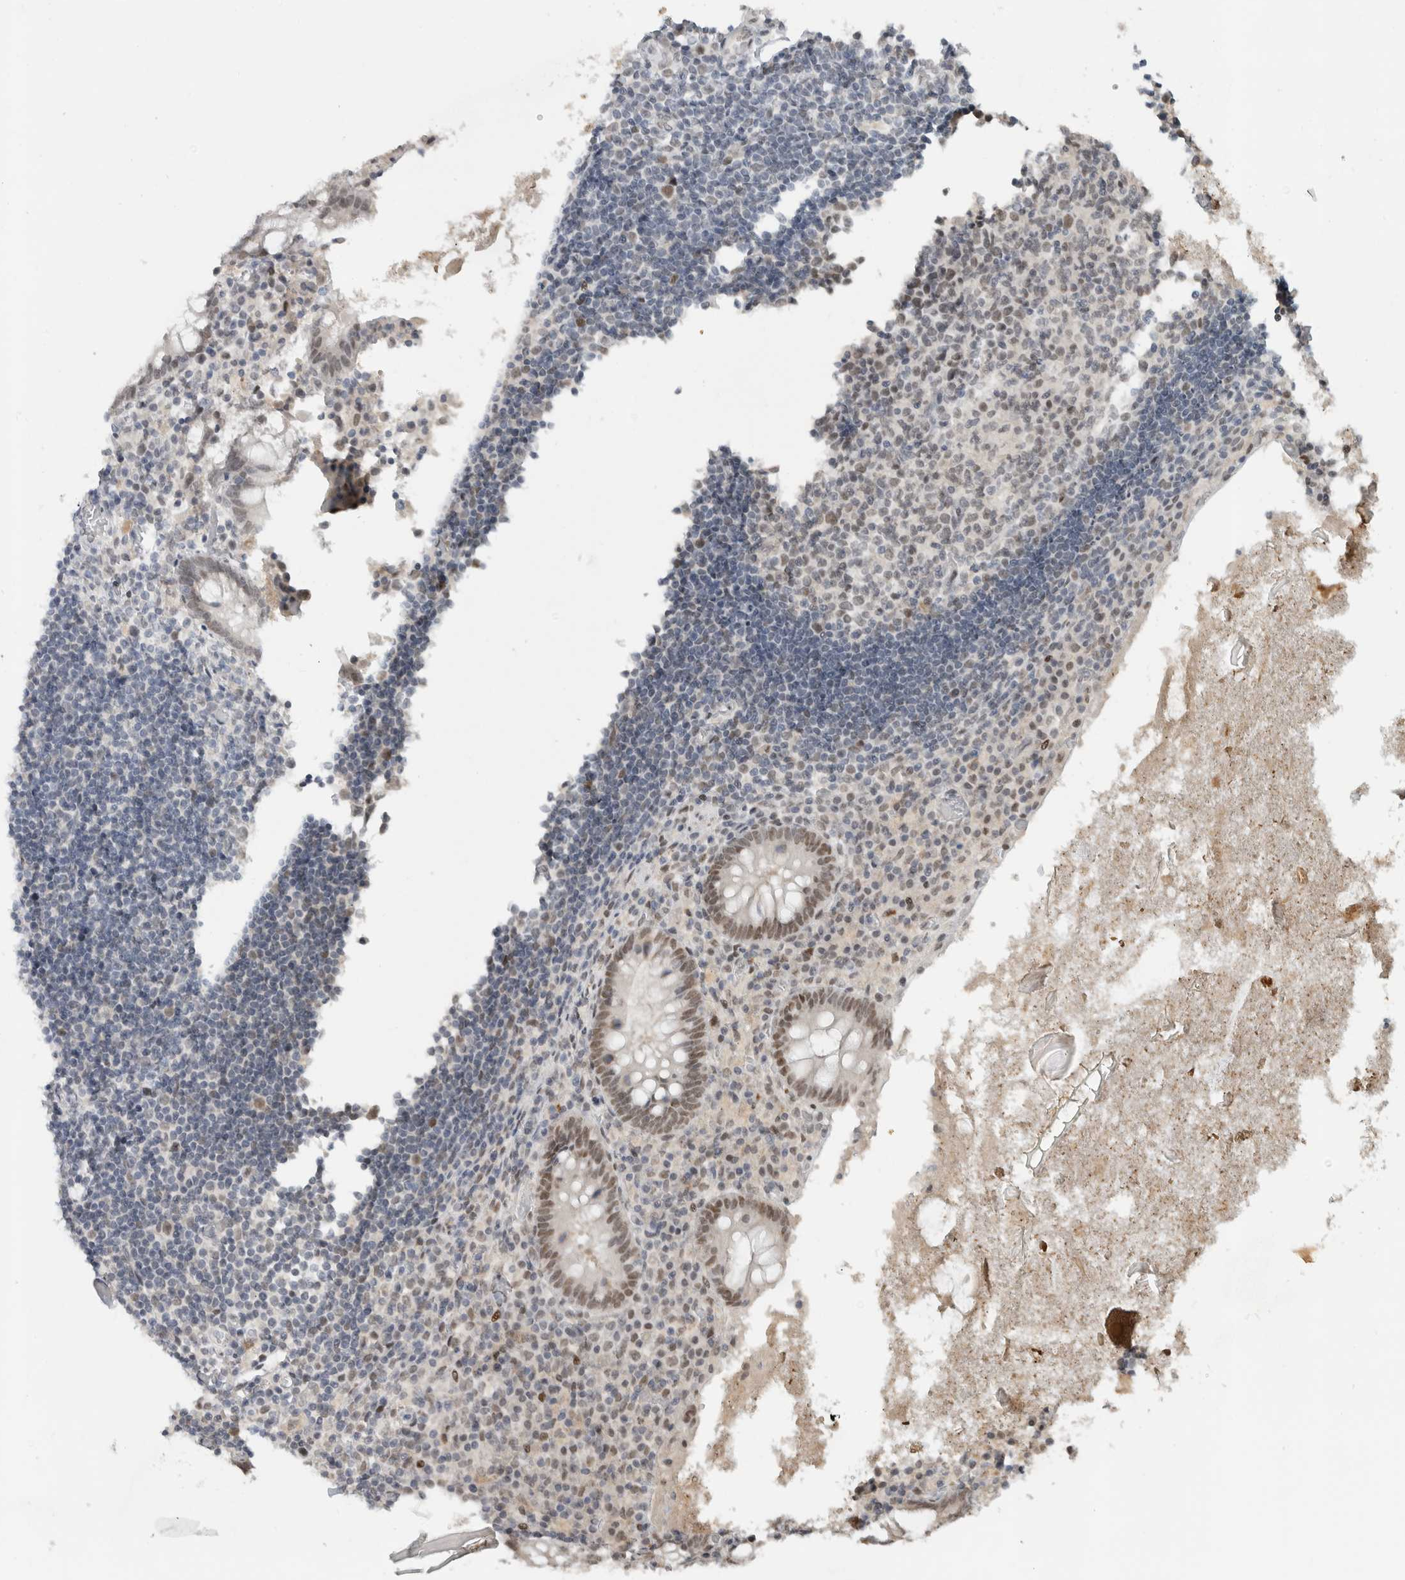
{"staining": {"intensity": "moderate", "quantity": ">75%", "location": "nuclear"}, "tissue": "appendix", "cell_type": "Glandular cells", "image_type": "normal", "snomed": [{"axis": "morphology", "description": "Normal tissue, NOS"}, {"axis": "topography", "description": "Appendix"}], "caption": "High-power microscopy captured an immunohistochemistry (IHC) image of benign appendix, revealing moderate nuclear expression in about >75% of glandular cells. (DAB IHC with brightfield microscopy, high magnification).", "gene": "HNRNPR", "patient": {"sex": "female", "age": 17}}